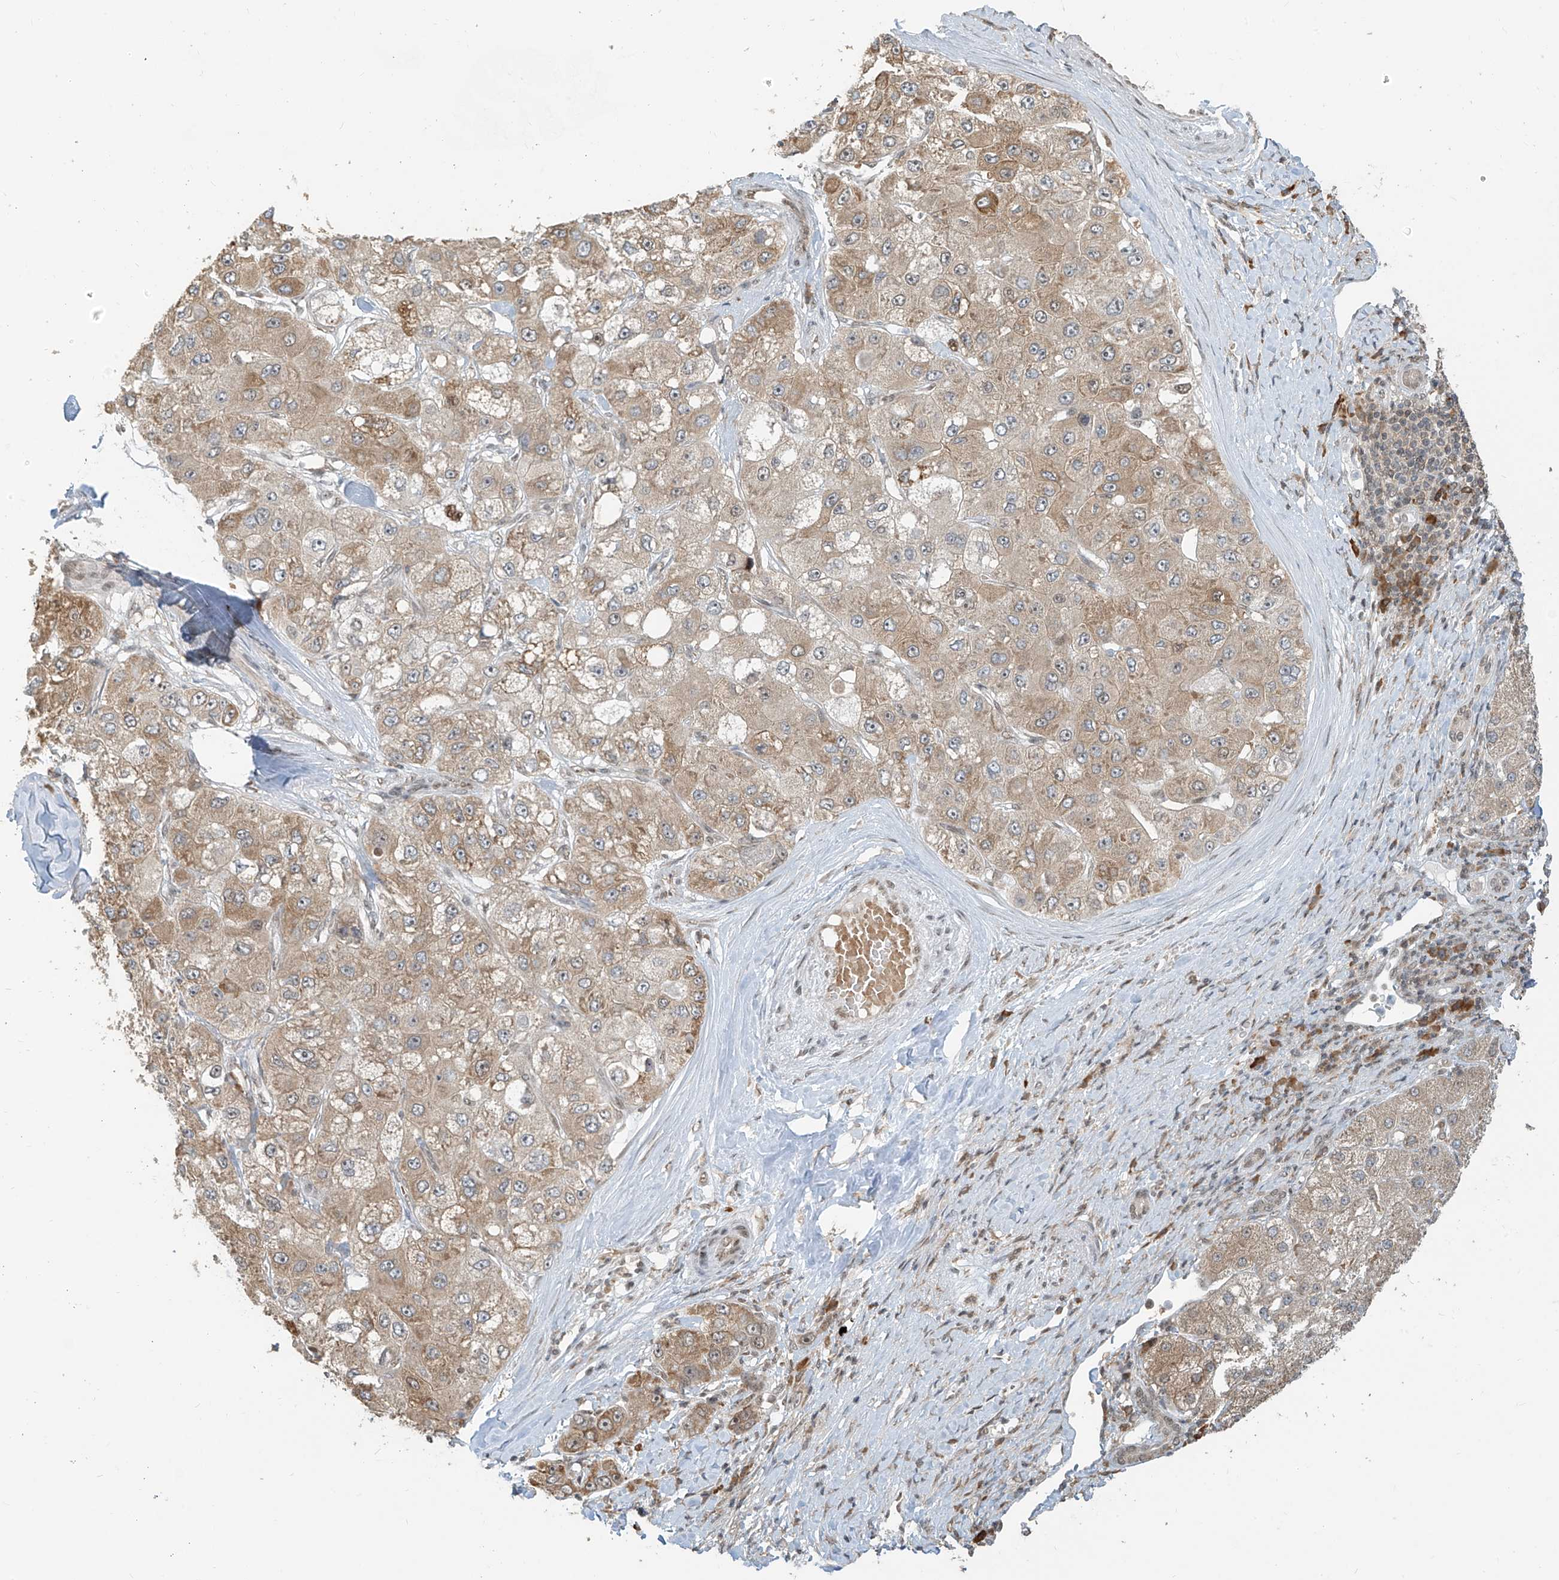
{"staining": {"intensity": "moderate", "quantity": ">75%", "location": "cytoplasmic/membranous"}, "tissue": "liver cancer", "cell_type": "Tumor cells", "image_type": "cancer", "snomed": [{"axis": "morphology", "description": "Carcinoma, Hepatocellular, NOS"}, {"axis": "topography", "description": "Liver"}], "caption": "Tumor cells reveal medium levels of moderate cytoplasmic/membranous staining in about >75% of cells in human liver hepatocellular carcinoma. The staining is performed using DAB (3,3'-diaminobenzidine) brown chromogen to label protein expression. The nuclei are counter-stained blue using hematoxylin.", "gene": "ZMYM2", "patient": {"sex": "male", "age": 80}}